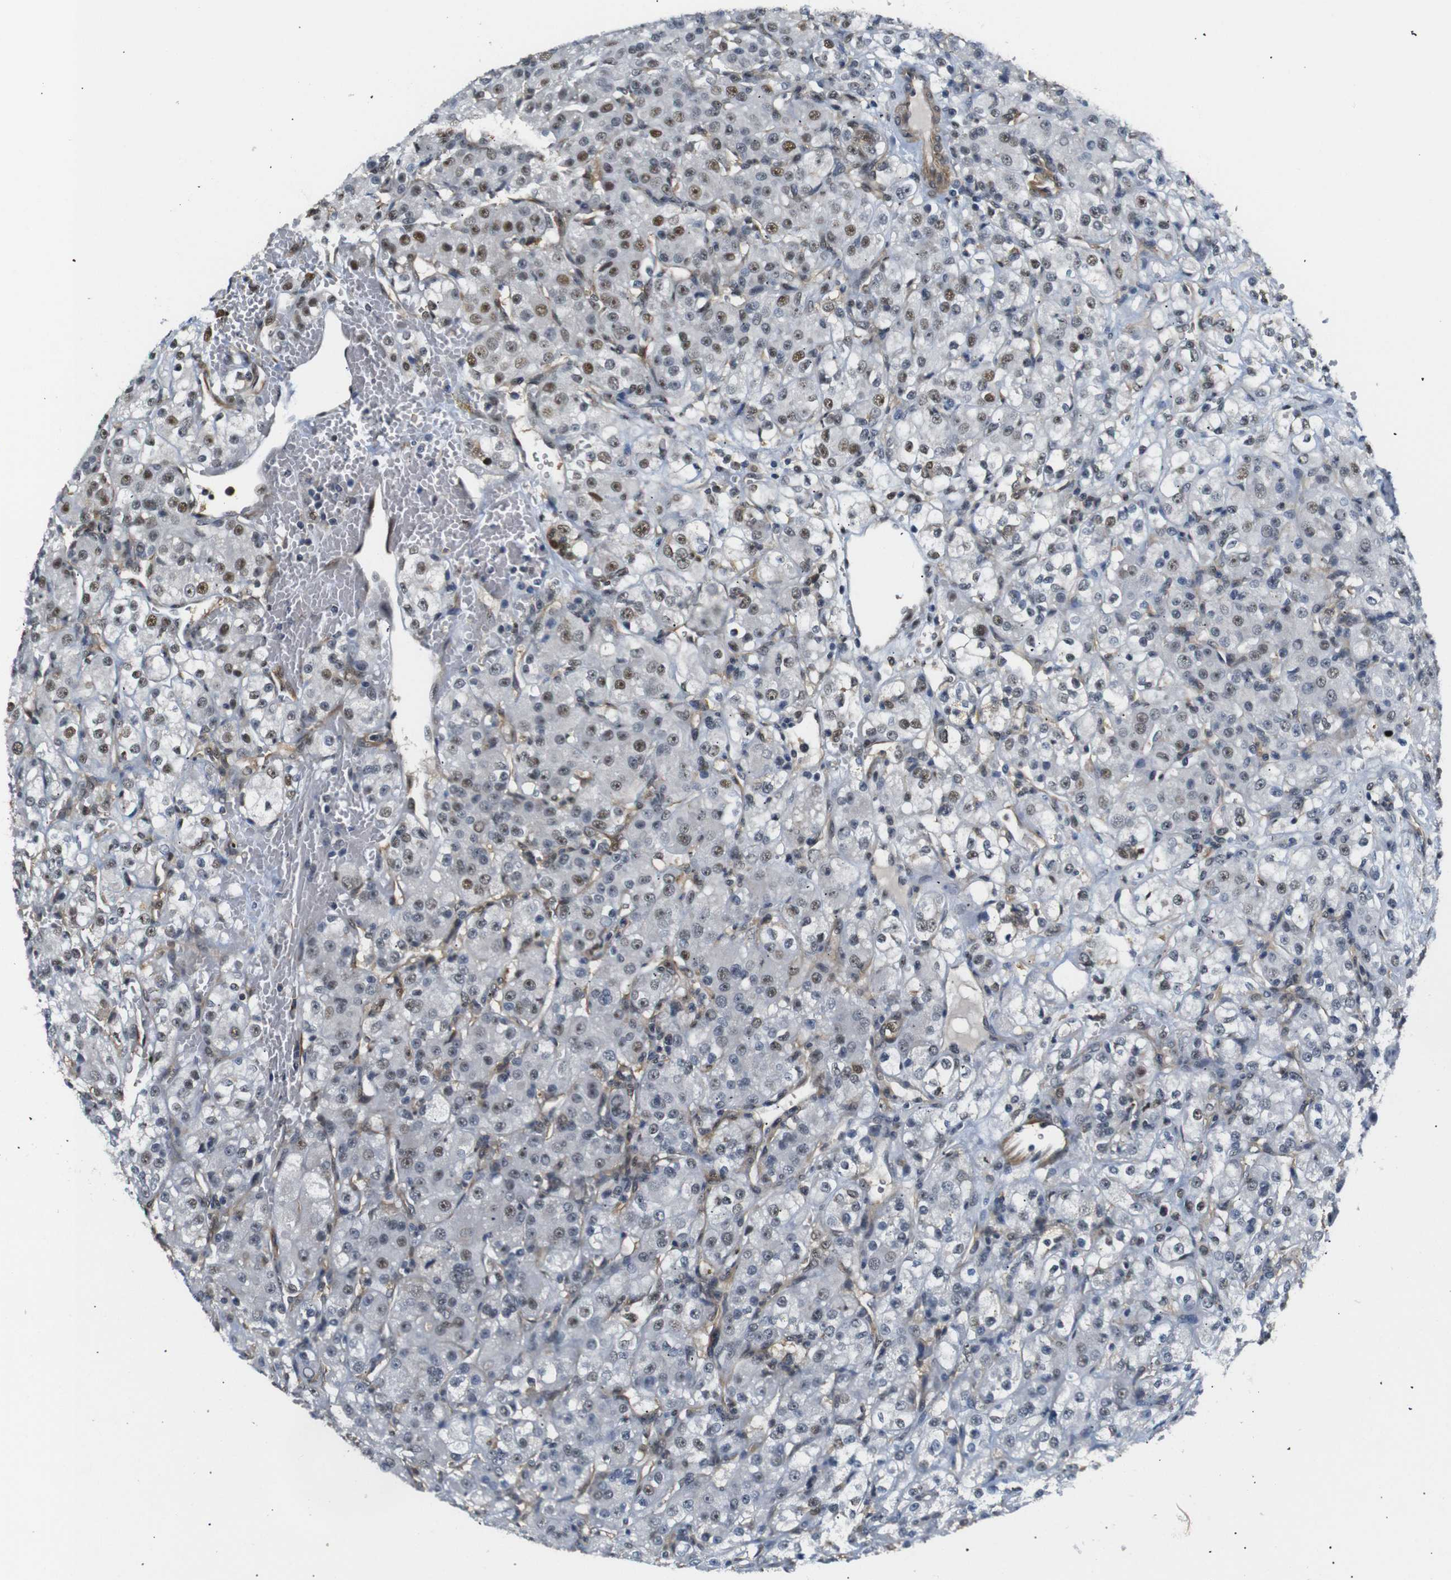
{"staining": {"intensity": "moderate", "quantity": "<25%", "location": "nuclear"}, "tissue": "renal cancer", "cell_type": "Tumor cells", "image_type": "cancer", "snomed": [{"axis": "morphology", "description": "Normal tissue, NOS"}, {"axis": "morphology", "description": "Adenocarcinoma, NOS"}, {"axis": "topography", "description": "Kidney"}], "caption": "The image reveals staining of renal cancer, revealing moderate nuclear protein staining (brown color) within tumor cells.", "gene": "PARN", "patient": {"sex": "male", "age": 61}}